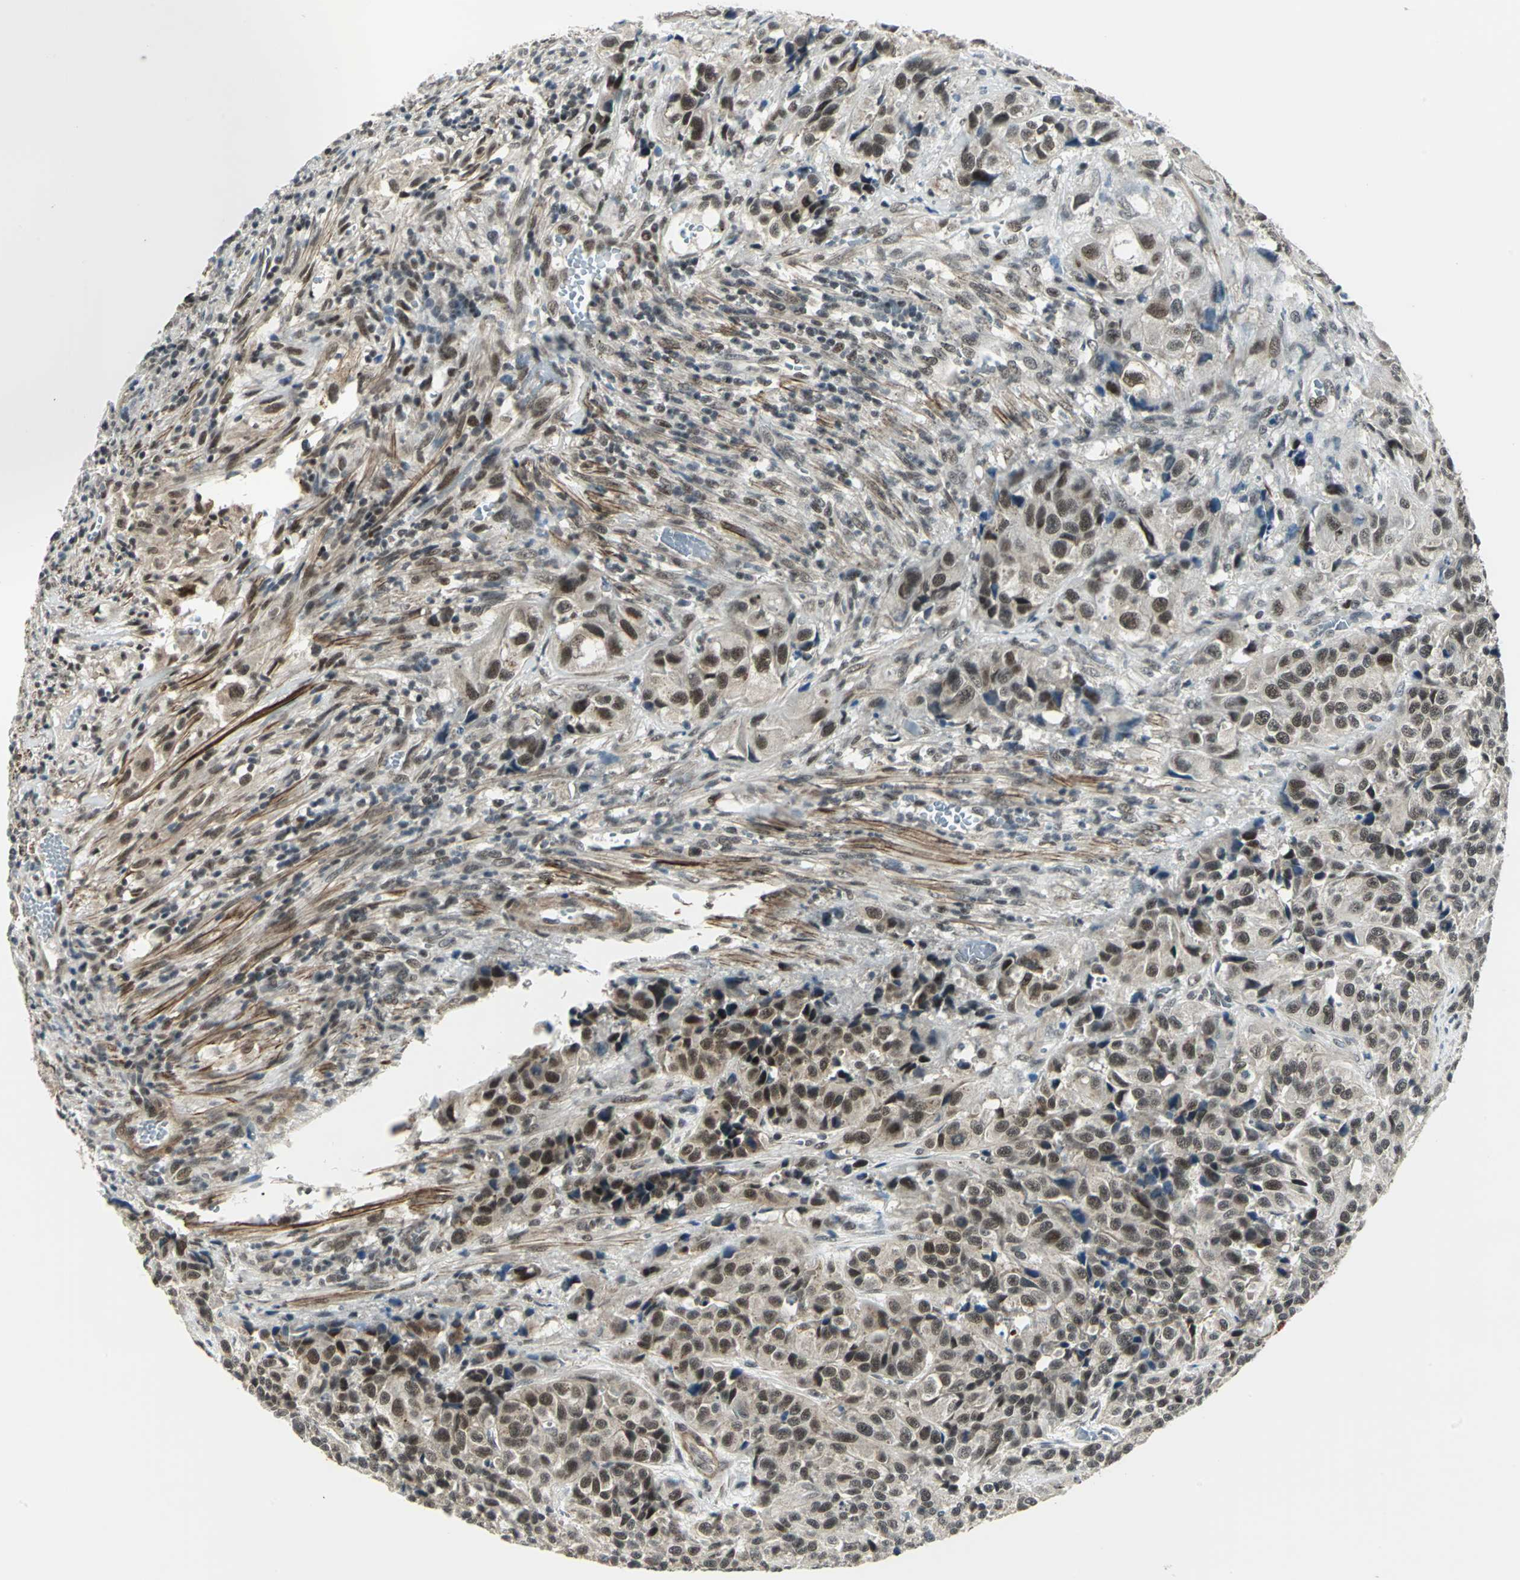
{"staining": {"intensity": "moderate", "quantity": ">75%", "location": "cytoplasmic/membranous,nuclear"}, "tissue": "urothelial cancer", "cell_type": "Tumor cells", "image_type": "cancer", "snomed": [{"axis": "morphology", "description": "Urothelial carcinoma, High grade"}, {"axis": "topography", "description": "Urinary bladder"}], "caption": "Immunohistochemical staining of high-grade urothelial carcinoma displays moderate cytoplasmic/membranous and nuclear protein positivity in about >75% of tumor cells.", "gene": "MTA1", "patient": {"sex": "female", "age": 81}}